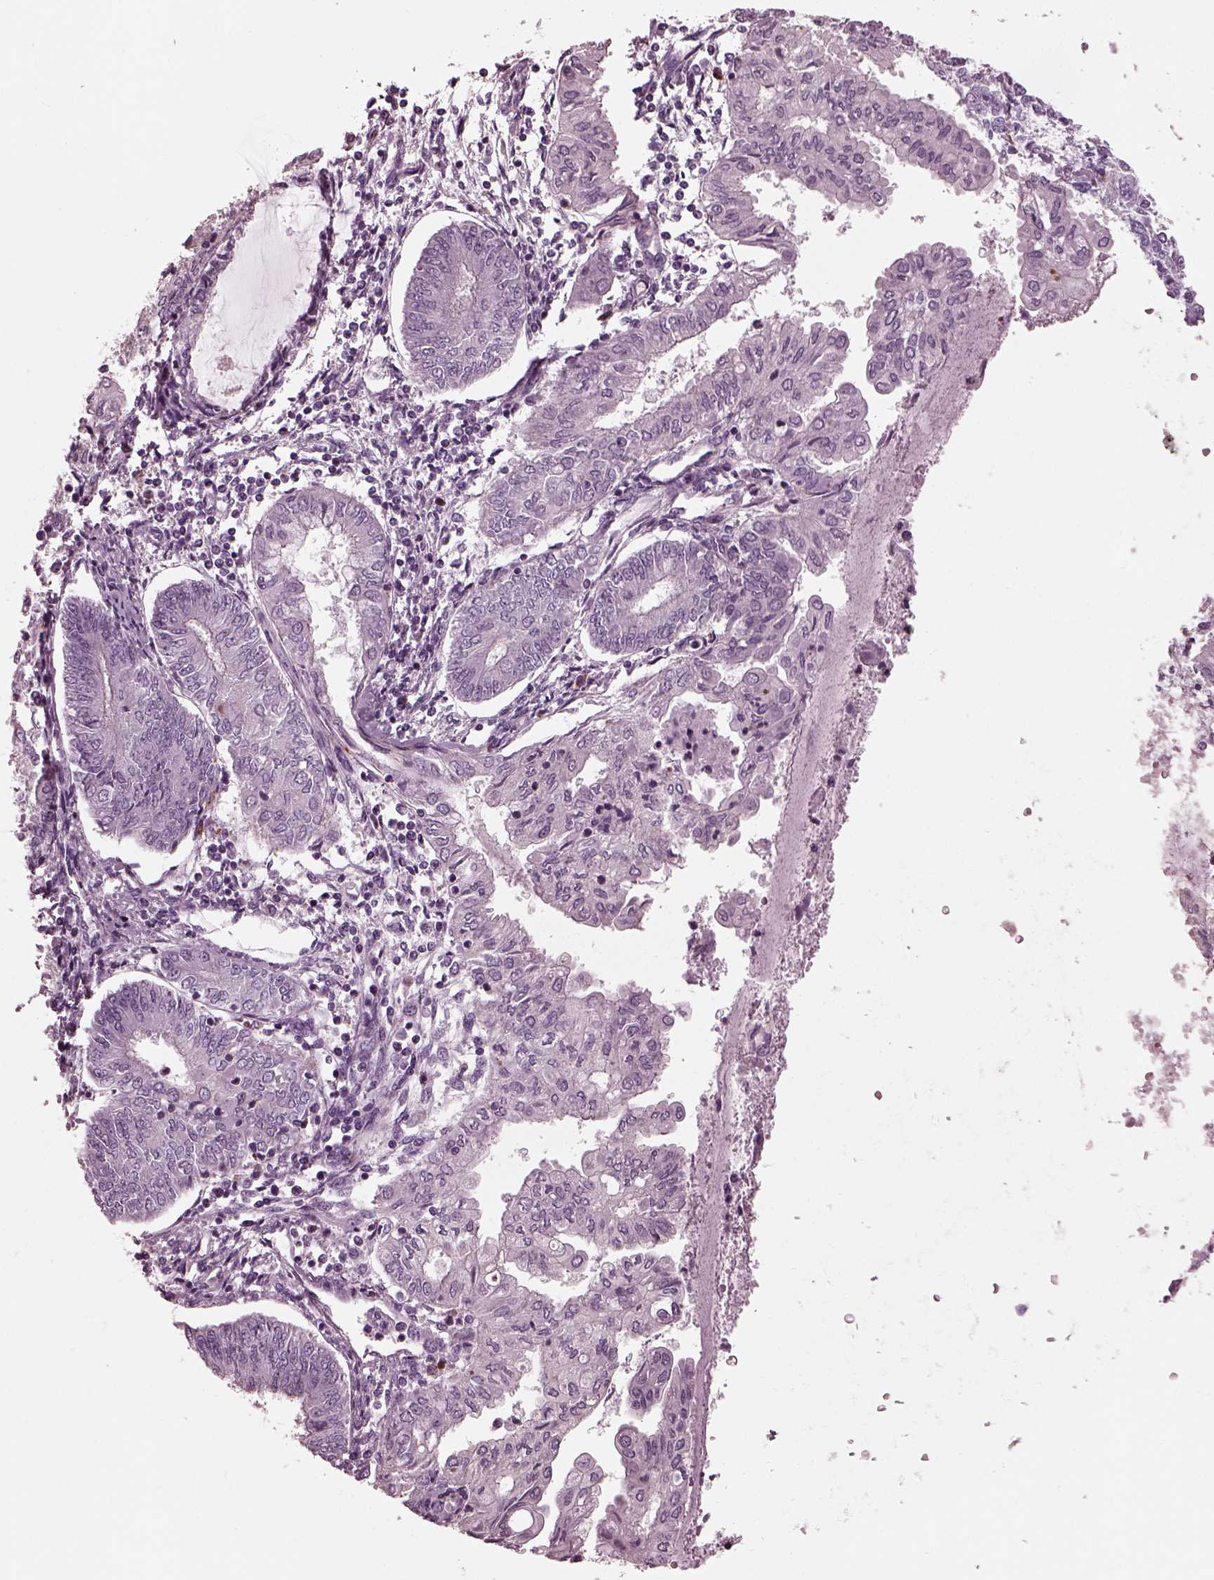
{"staining": {"intensity": "negative", "quantity": "none", "location": "none"}, "tissue": "endometrial cancer", "cell_type": "Tumor cells", "image_type": "cancer", "snomed": [{"axis": "morphology", "description": "Adenocarcinoma, NOS"}, {"axis": "topography", "description": "Endometrium"}], "caption": "An image of human endometrial cancer is negative for staining in tumor cells. (Brightfield microscopy of DAB immunohistochemistry at high magnification).", "gene": "GDF11", "patient": {"sex": "female", "age": 68}}